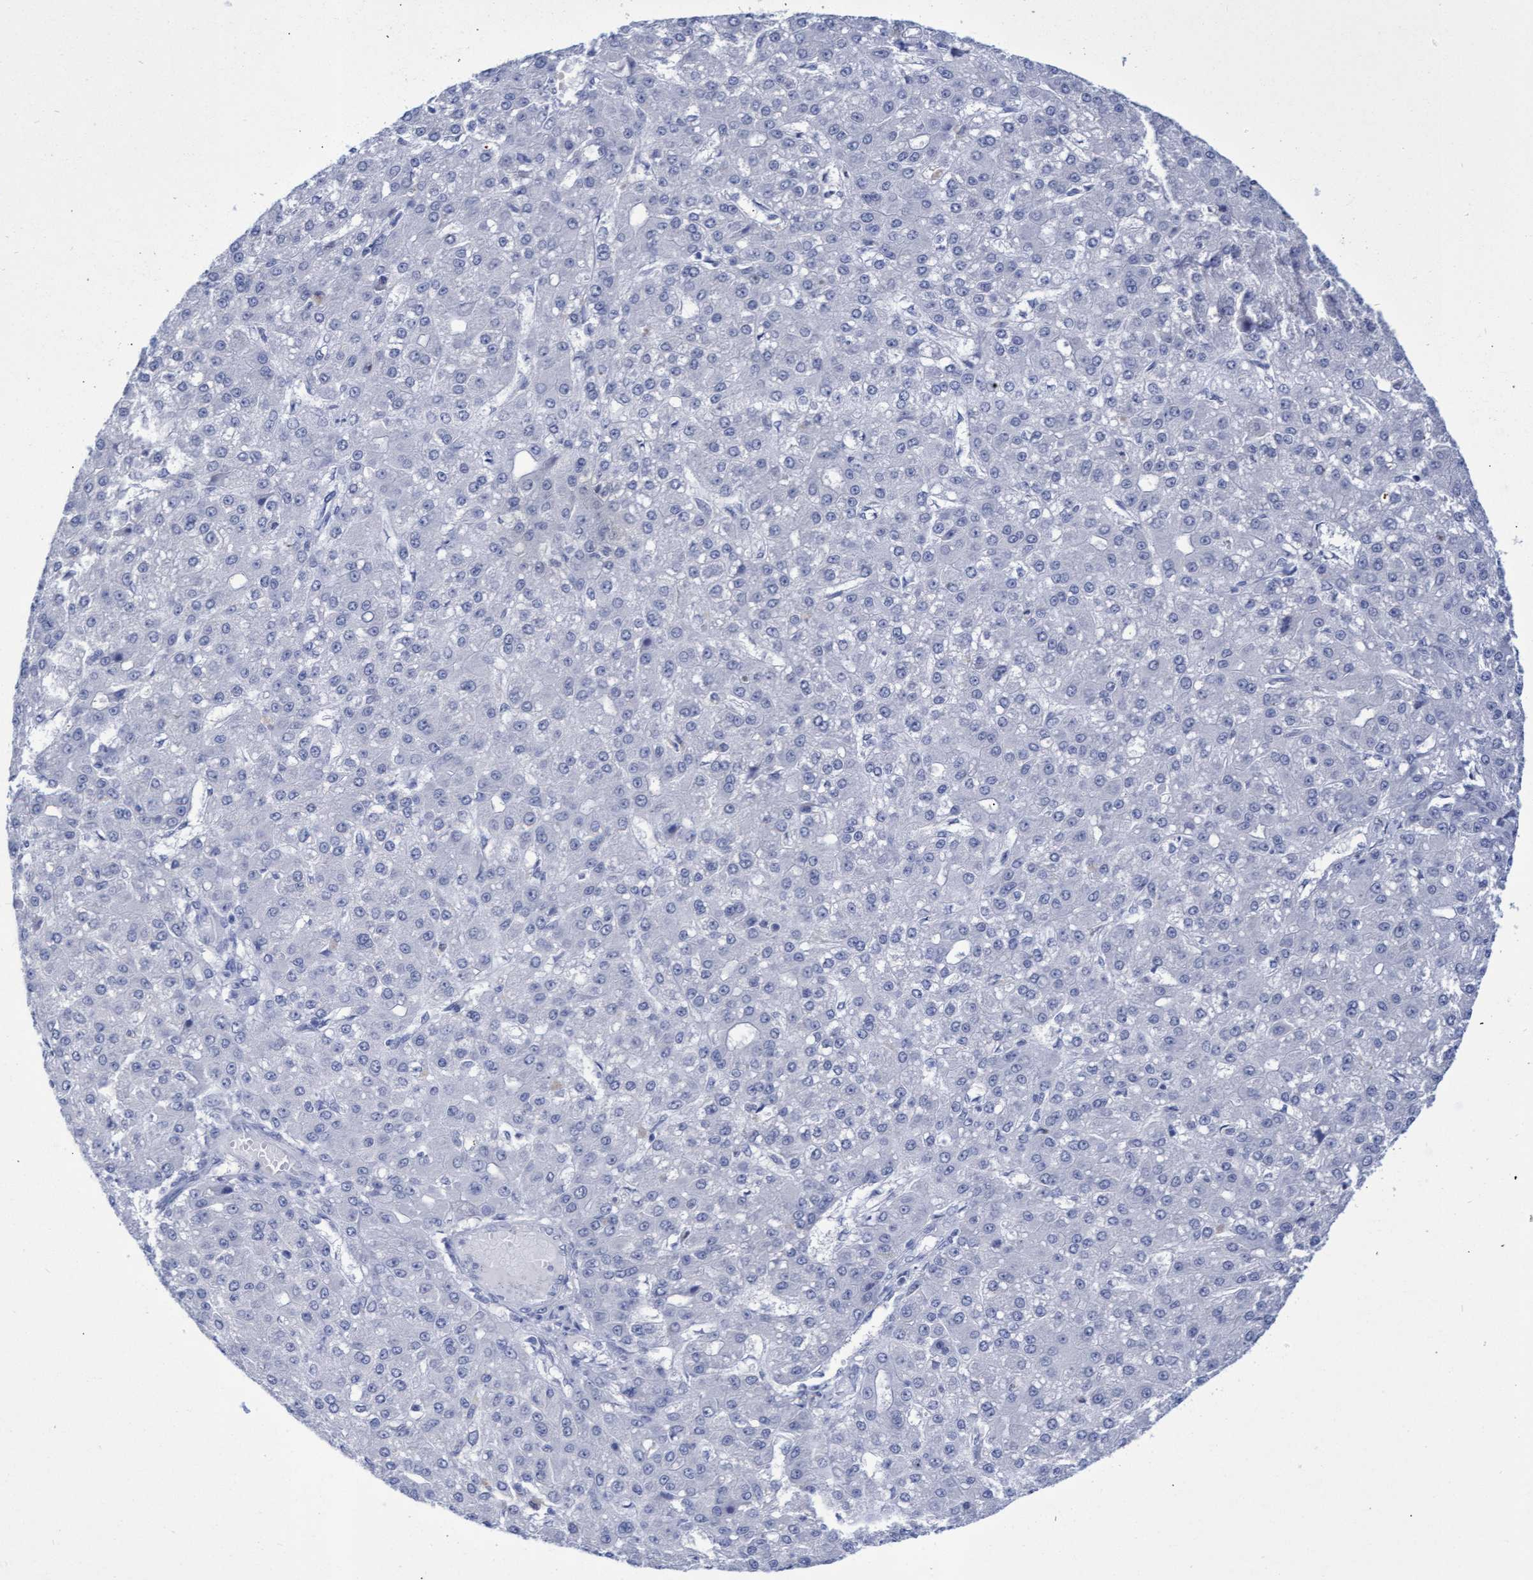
{"staining": {"intensity": "negative", "quantity": "none", "location": "none"}, "tissue": "liver cancer", "cell_type": "Tumor cells", "image_type": "cancer", "snomed": [{"axis": "morphology", "description": "Carcinoma, Hepatocellular, NOS"}, {"axis": "topography", "description": "Liver"}], "caption": "This is an immunohistochemistry histopathology image of human hepatocellular carcinoma (liver). There is no expression in tumor cells.", "gene": "INSL6", "patient": {"sex": "male", "age": 67}}